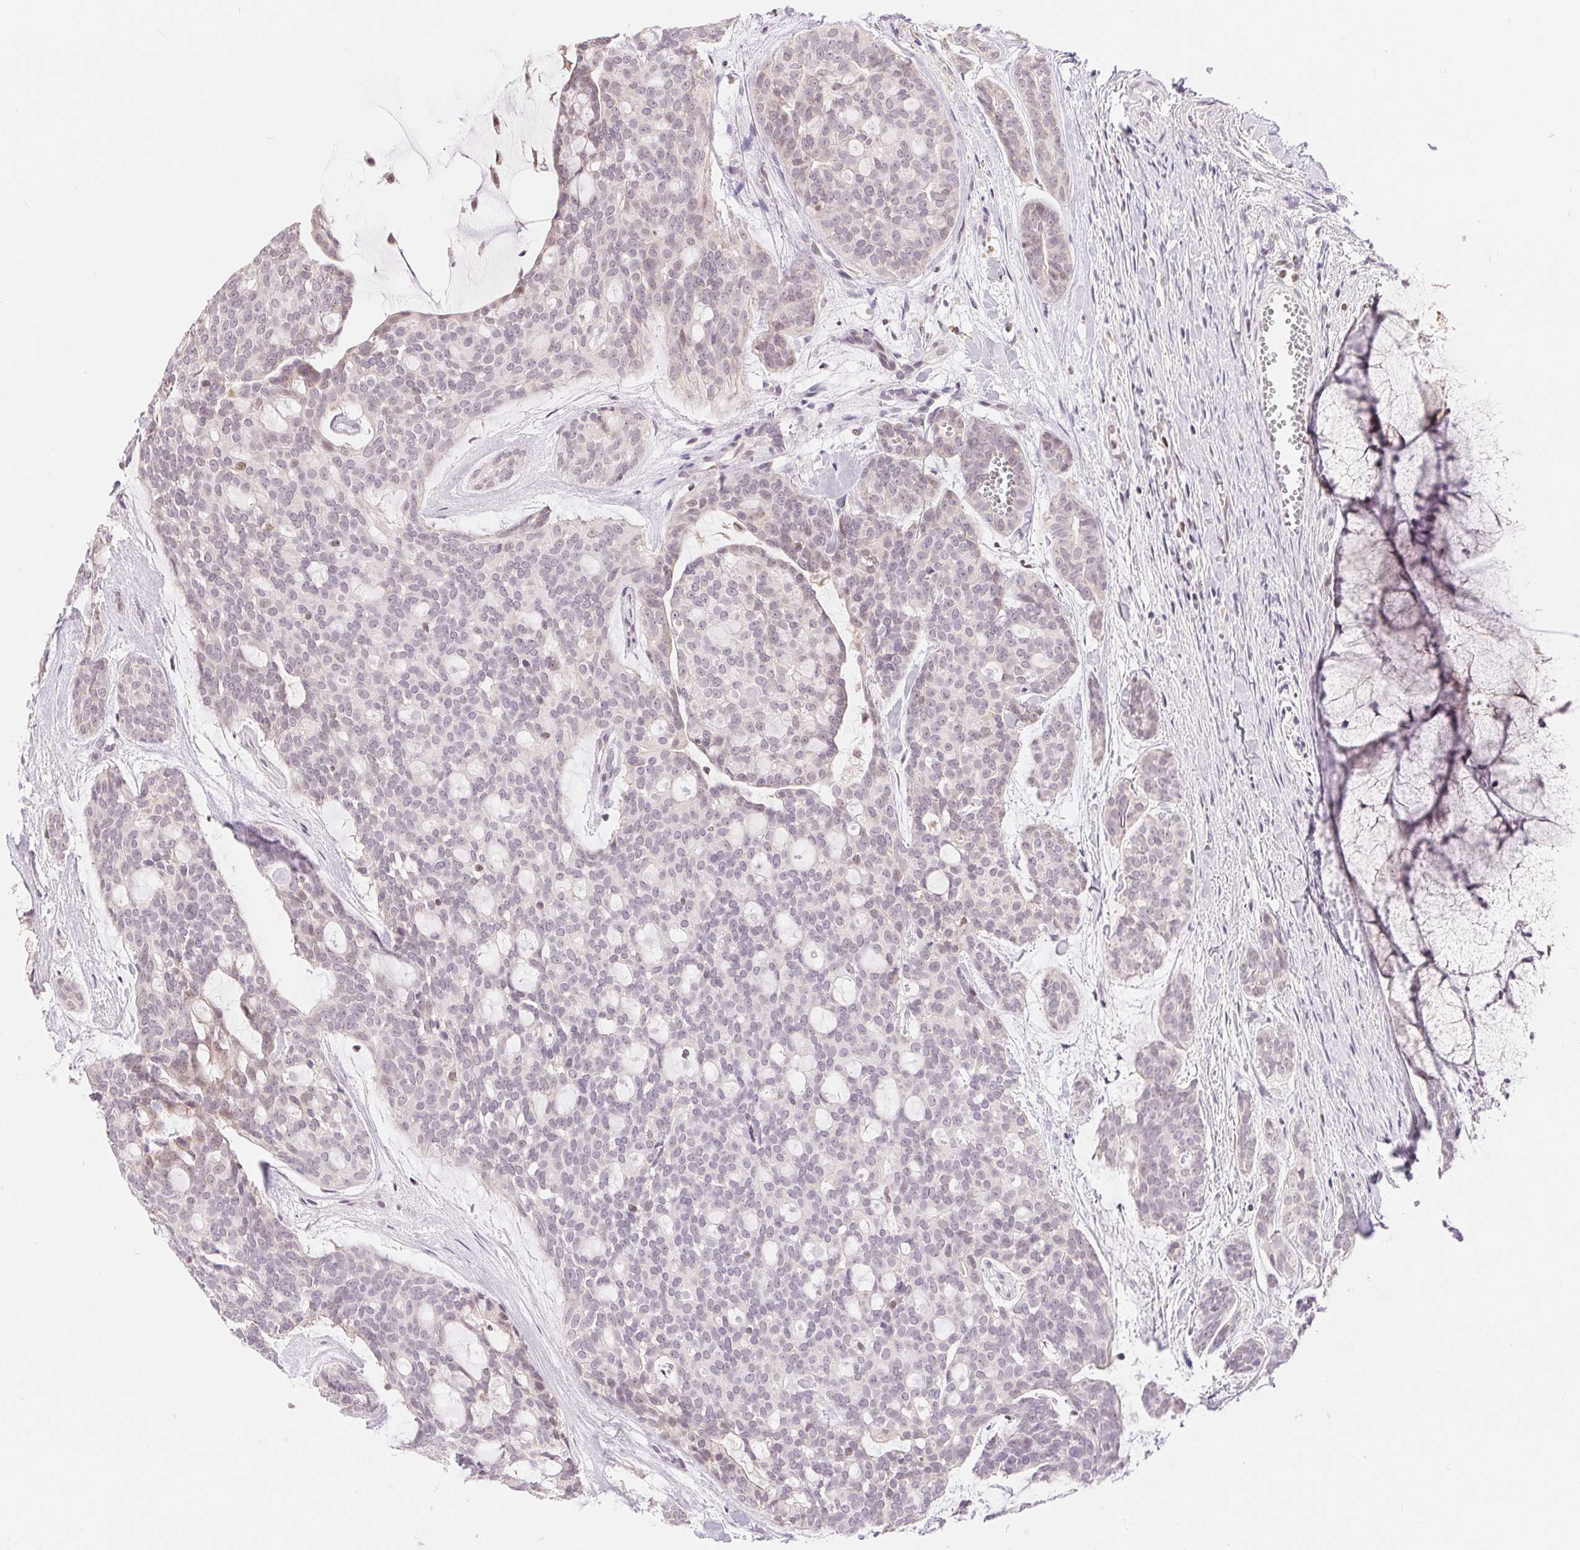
{"staining": {"intensity": "negative", "quantity": "none", "location": "none"}, "tissue": "head and neck cancer", "cell_type": "Tumor cells", "image_type": "cancer", "snomed": [{"axis": "morphology", "description": "Adenocarcinoma, NOS"}, {"axis": "topography", "description": "Head-Neck"}], "caption": "Human head and neck cancer (adenocarcinoma) stained for a protein using immunohistochemistry (IHC) demonstrates no expression in tumor cells.", "gene": "POU2F2", "patient": {"sex": "male", "age": 66}}